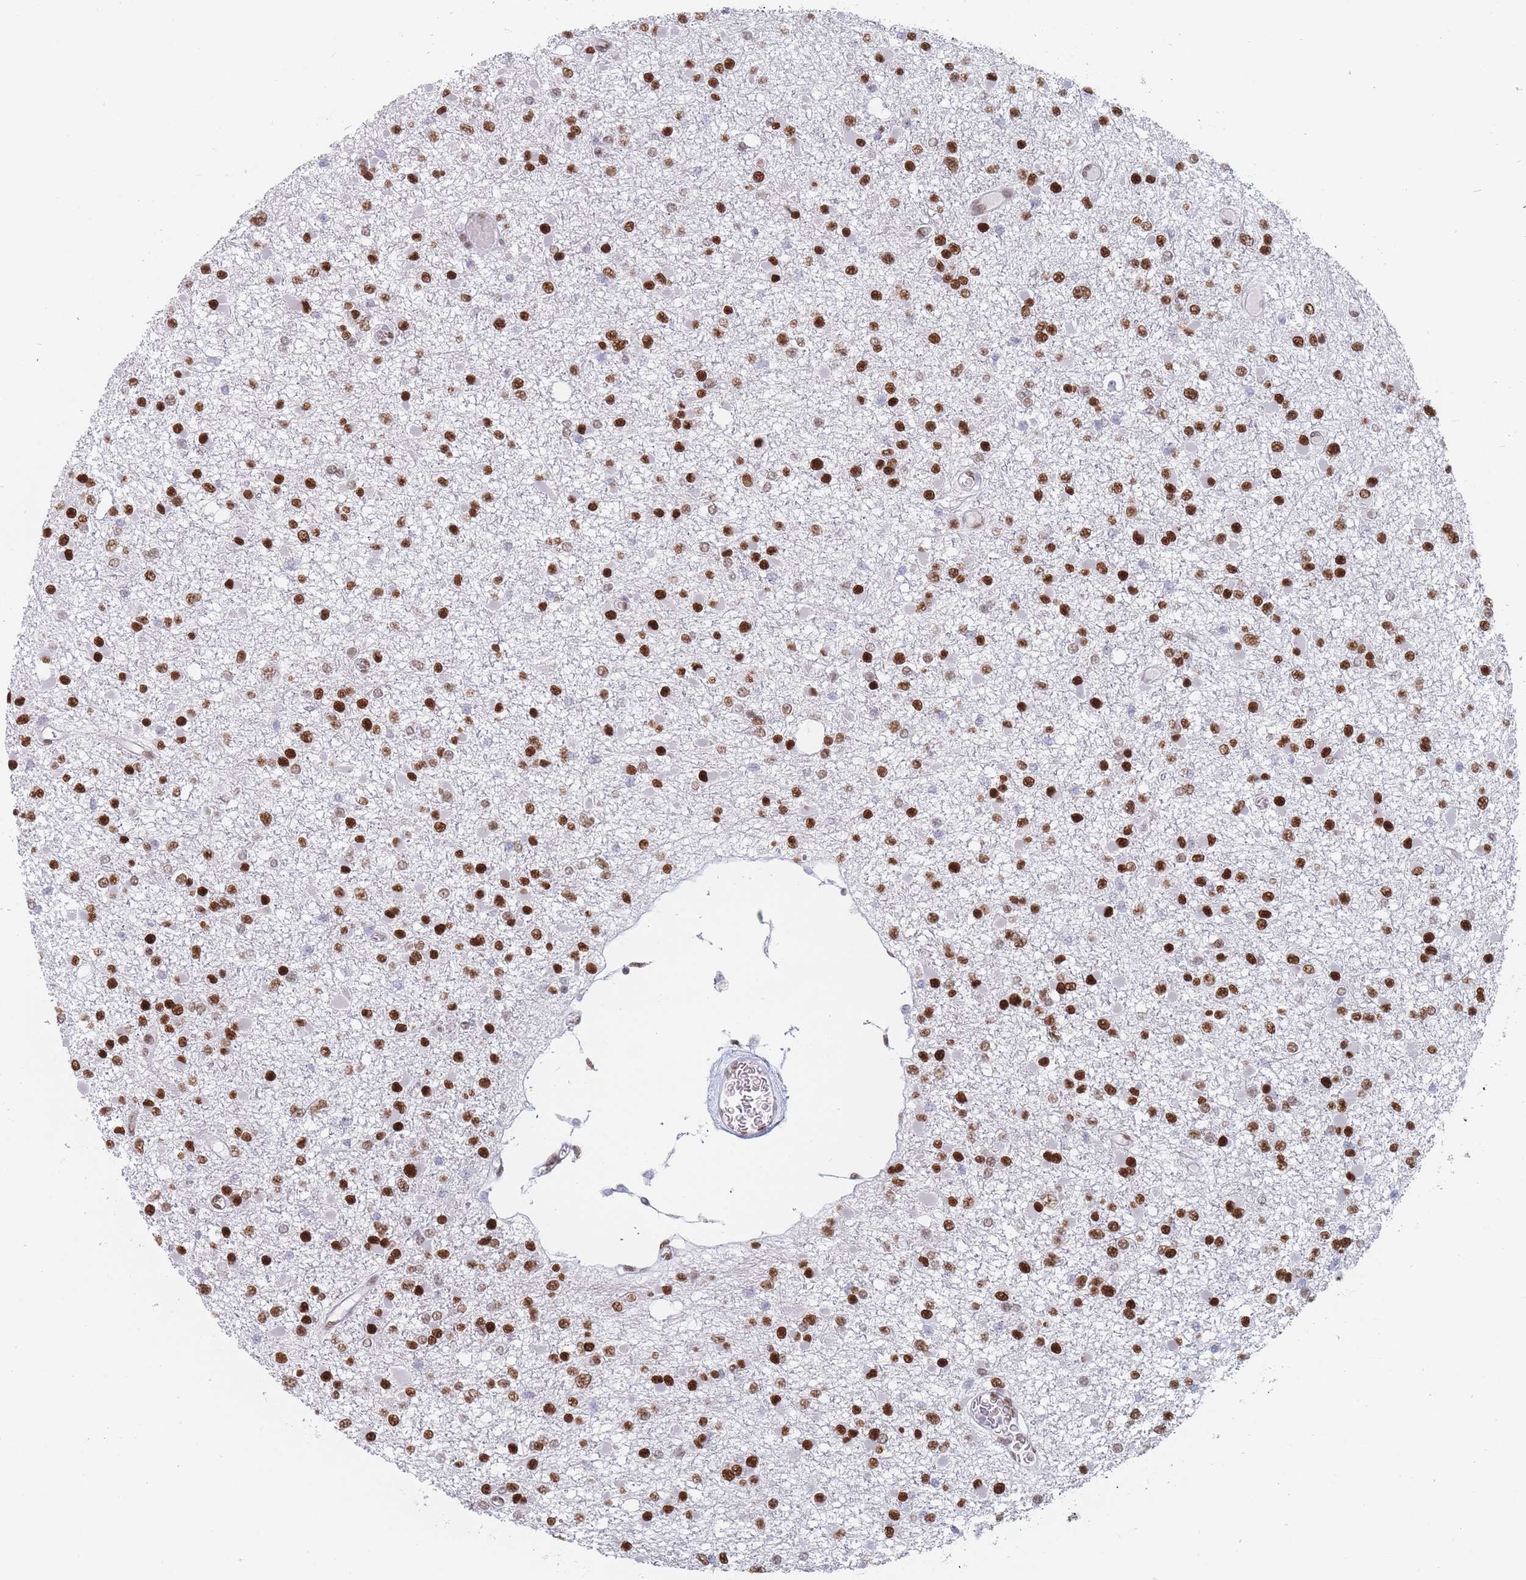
{"staining": {"intensity": "strong", "quantity": ">75%", "location": "nuclear"}, "tissue": "glioma", "cell_type": "Tumor cells", "image_type": "cancer", "snomed": [{"axis": "morphology", "description": "Glioma, malignant, Low grade"}, {"axis": "topography", "description": "Brain"}], "caption": "Immunohistochemistry of human low-grade glioma (malignant) reveals high levels of strong nuclear staining in approximately >75% of tumor cells. (DAB = brown stain, brightfield microscopy at high magnification).", "gene": "SAFB2", "patient": {"sex": "female", "age": 22}}